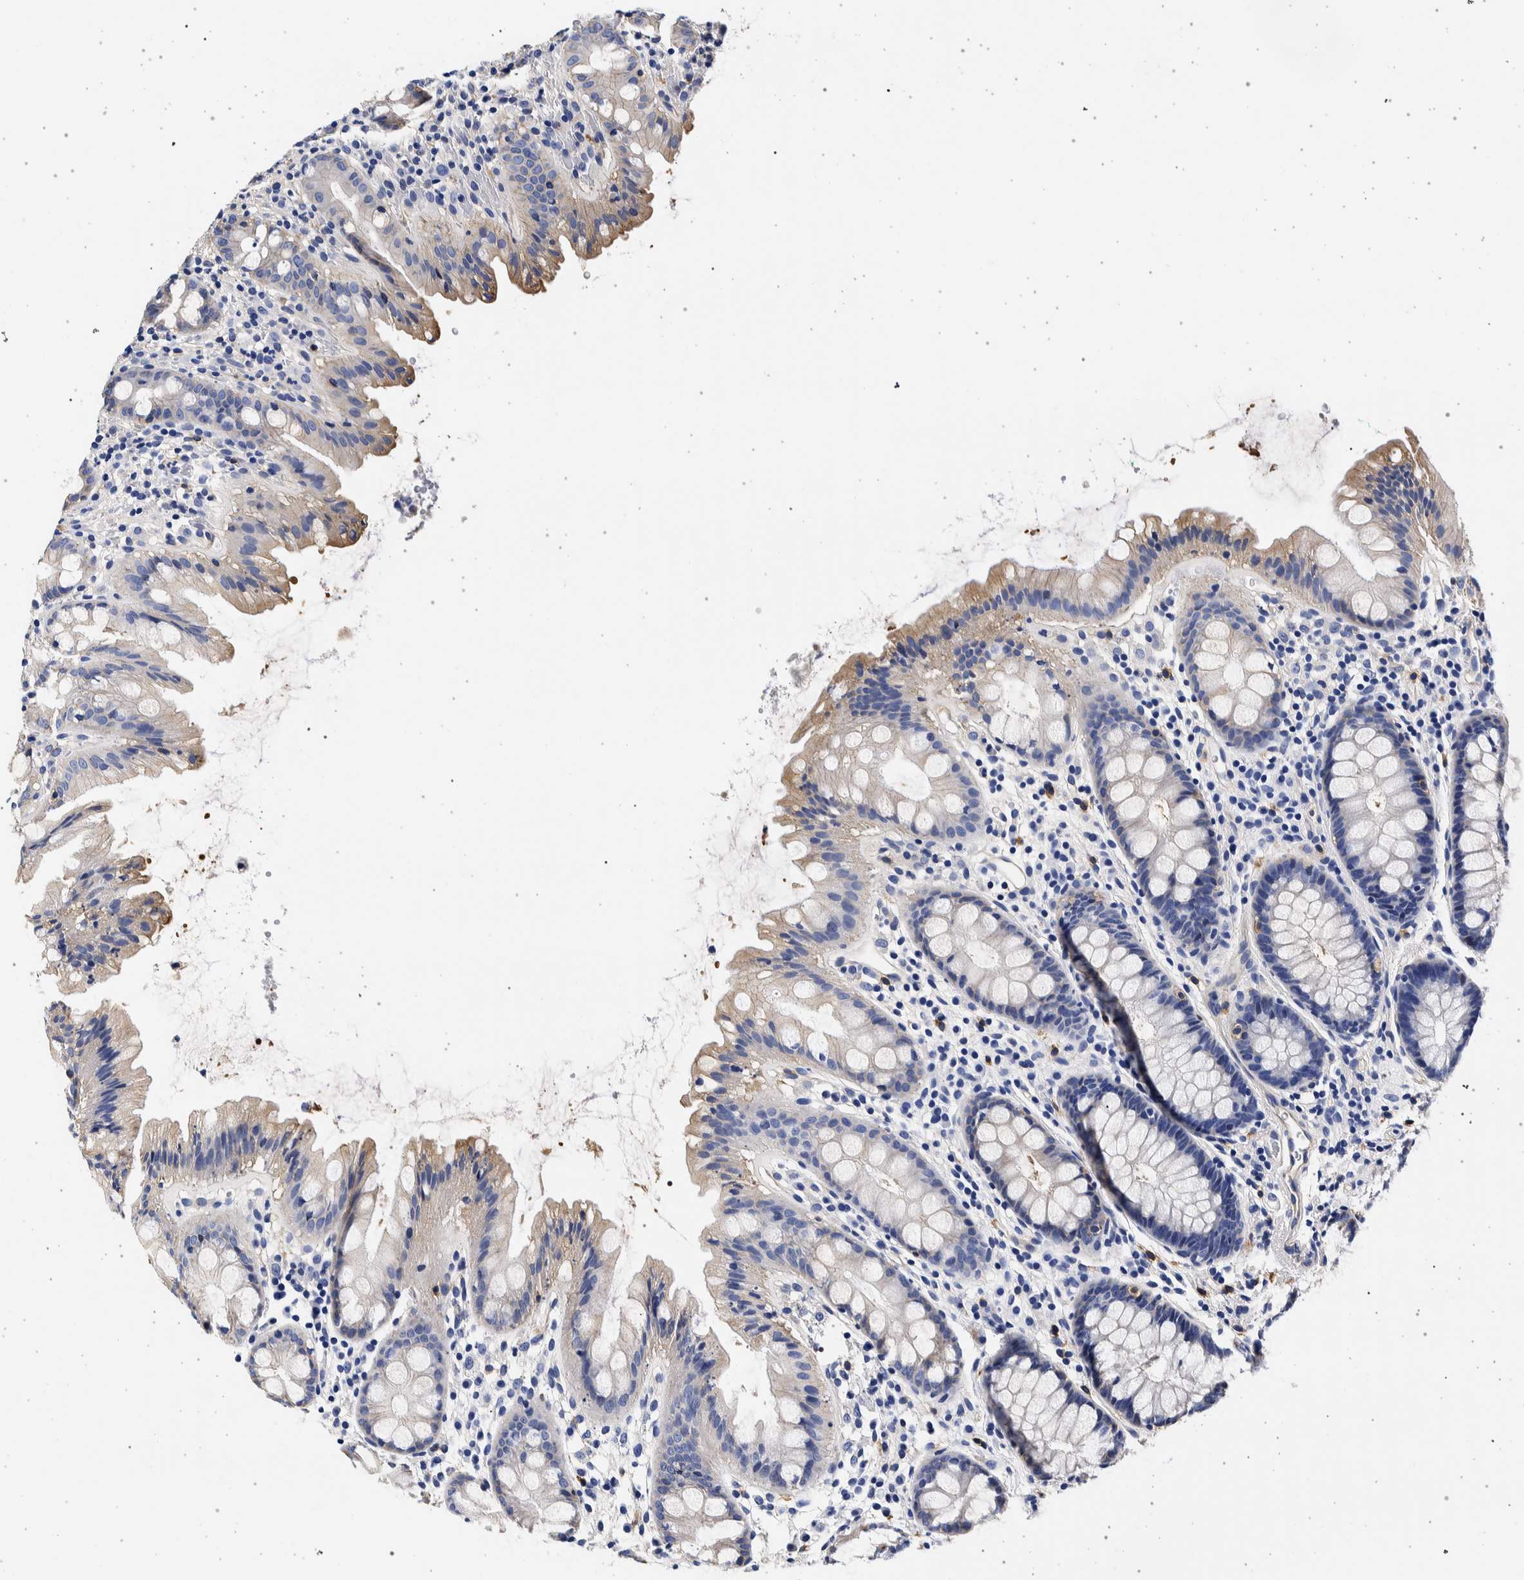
{"staining": {"intensity": "moderate", "quantity": "<25%", "location": "cytoplasmic/membranous"}, "tissue": "rectum", "cell_type": "Glandular cells", "image_type": "normal", "snomed": [{"axis": "morphology", "description": "Normal tissue, NOS"}, {"axis": "topography", "description": "Rectum"}], "caption": "Immunohistochemical staining of unremarkable rectum exhibits moderate cytoplasmic/membranous protein staining in about <25% of glandular cells. Nuclei are stained in blue.", "gene": "NIBAN2", "patient": {"sex": "female", "age": 65}}